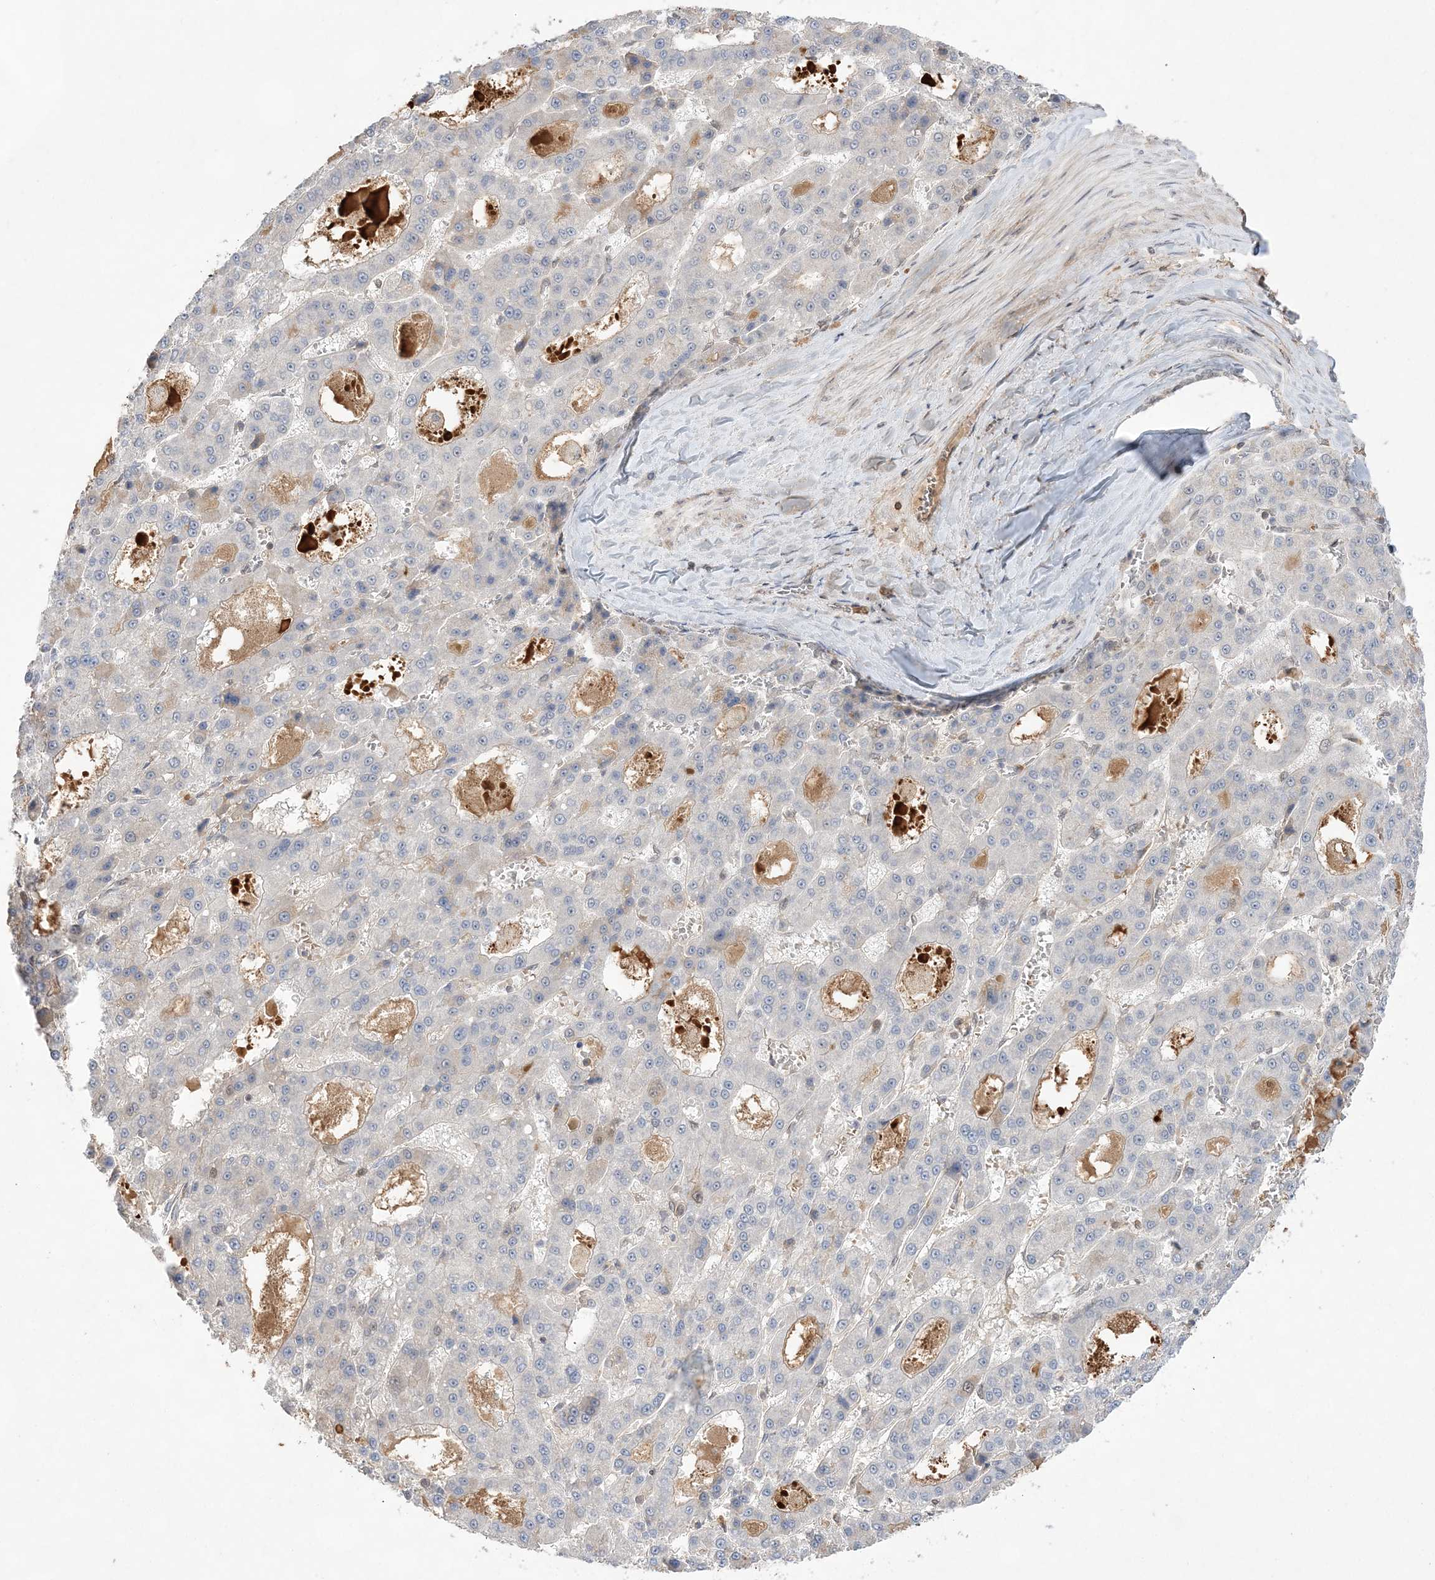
{"staining": {"intensity": "negative", "quantity": "none", "location": "none"}, "tissue": "liver cancer", "cell_type": "Tumor cells", "image_type": "cancer", "snomed": [{"axis": "morphology", "description": "Carcinoma, Hepatocellular, NOS"}, {"axis": "topography", "description": "Liver"}], "caption": "High power microscopy photomicrograph of an IHC histopathology image of liver cancer (hepatocellular carcinoma), revealing no significant staining in tumor cells.", "gene": "TMEM132B", "patient": {"sex": "male", "age": 70}}